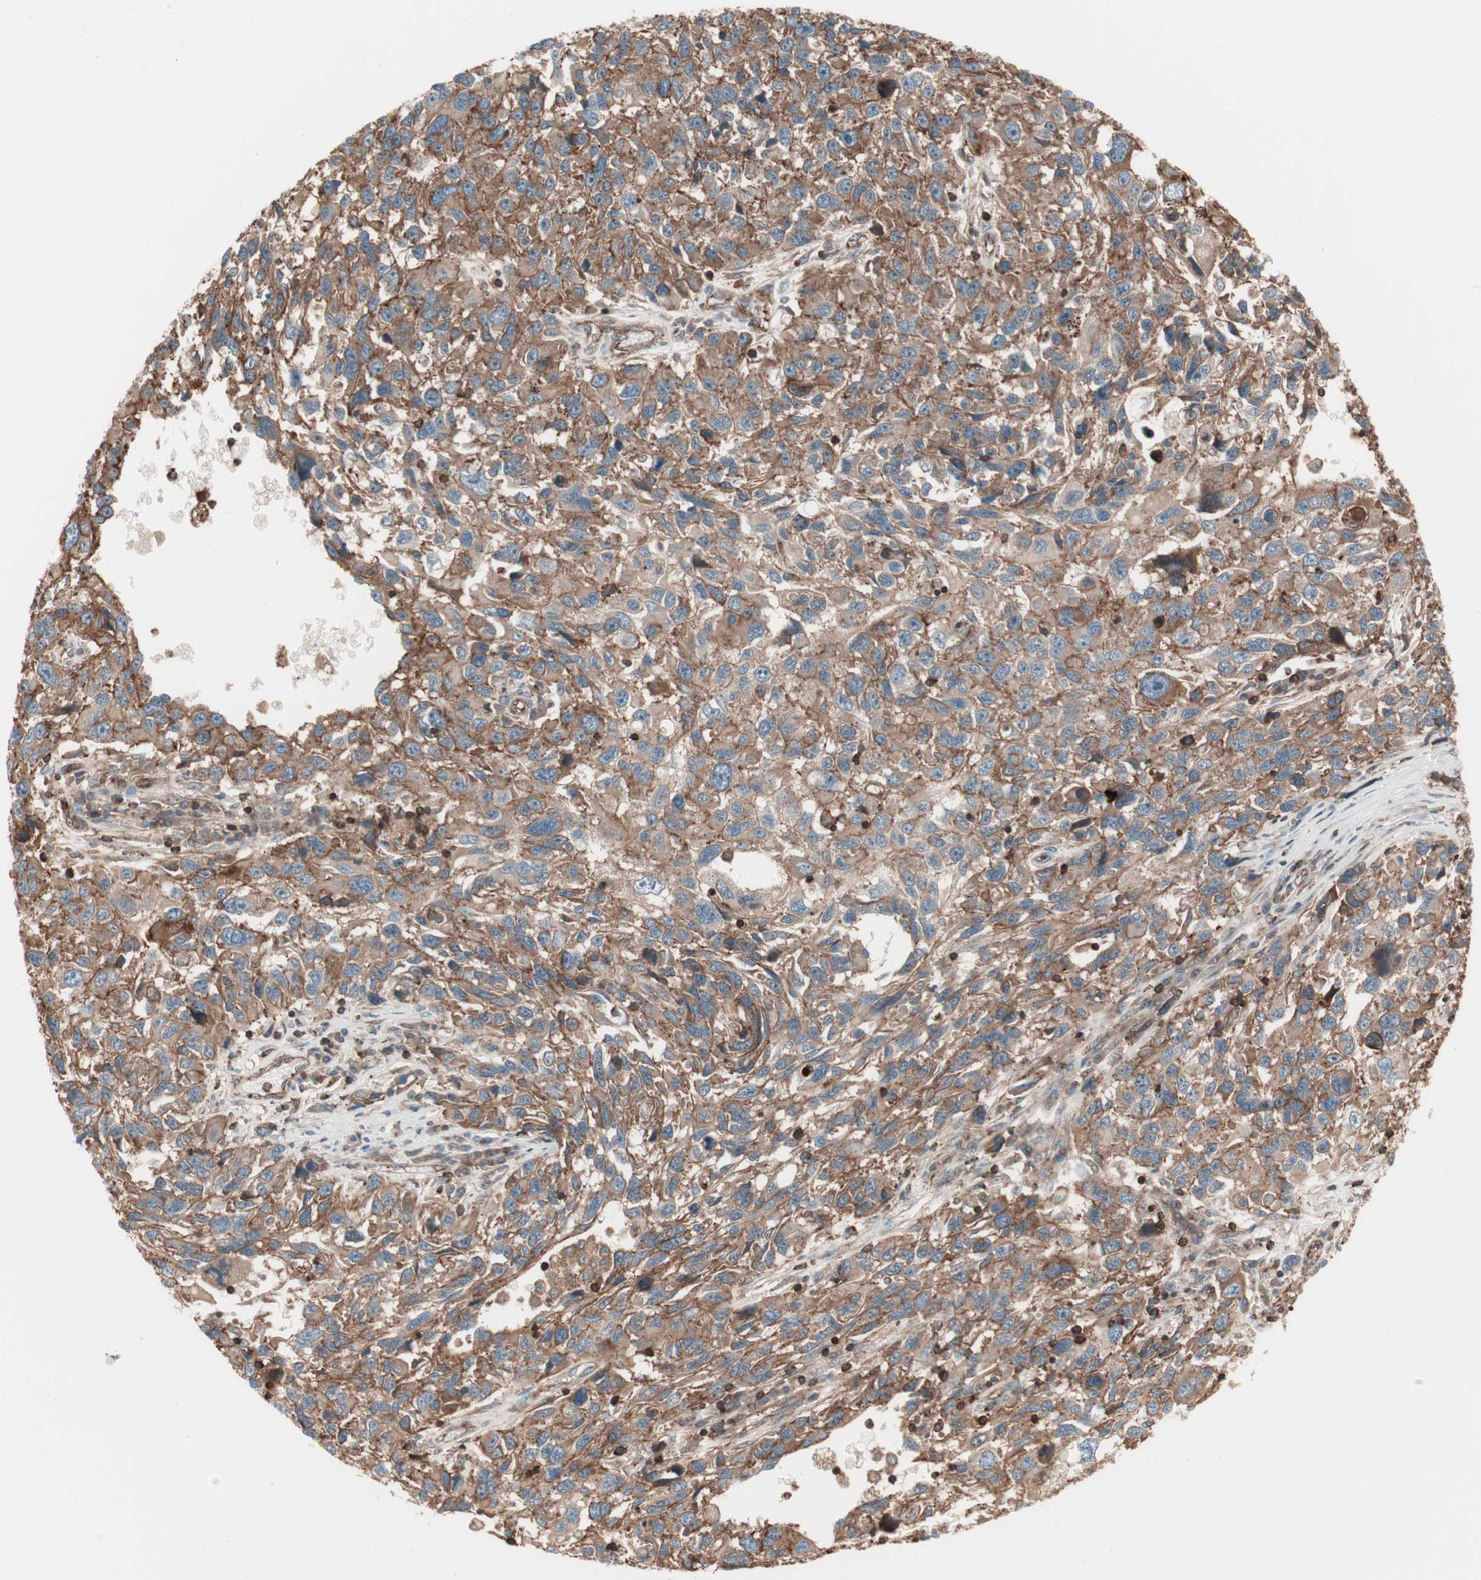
{"staining": {"intensity": "moderate", "quantity": ">75%", "location": "cytoplasmic/membranous"}, "tissue": "melanoma", "cell_type": "Tumor cells", "image_type": "cancer", "snomed": [{"axis": "morphology", "description": "Malignant melanoma, NOS"}, {"axis": "topography", "description": "Skin"}], "caption": "Moderate cytoplasmic/membranous protein expression is appreciated in approximately >75% of tumor cells in malignant melanoma. Using DAB (brown) and hematoxylin (blue) stains, captured at high magnification using brightfield microscopy.", "gene": "TCP11L1", "patient": {"sex": "male", "age": 53}}